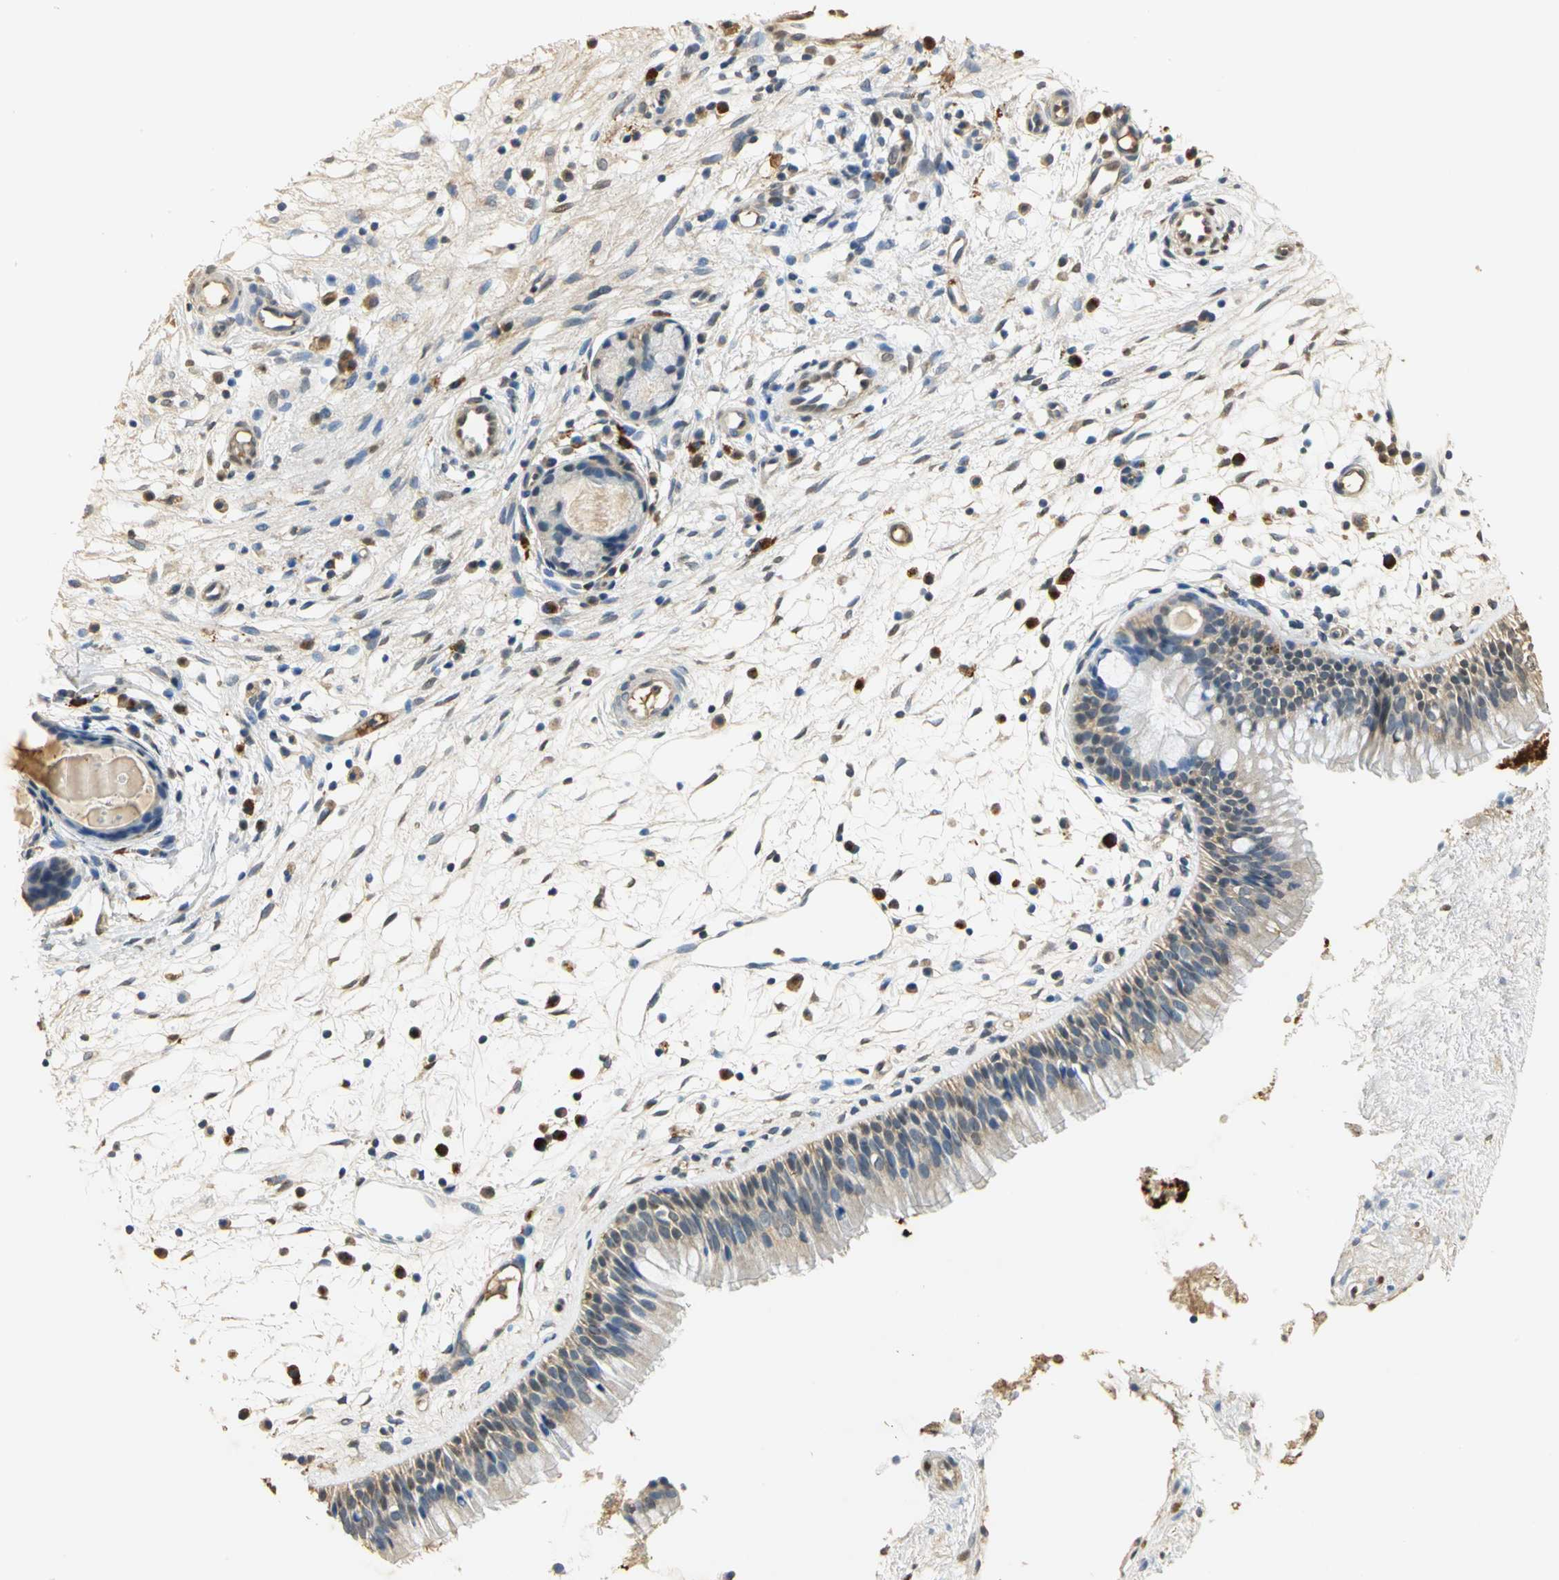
{"staining": {"intensity": "moderate", "quantity": ">75%", "location": "cytoplasmic/membranous"}, "tissue": "nasopharynx", "cell_type": "Respiratory epithelial cells", "image_type": "normal", "snomed": [{"axis": "morphology", "description": "Normal tissue, NOS"}, {"axis": "topography", "description": "Nasopharynx"}], "caption": "A micrograph of nasopharynx stained for a protein displays moderate cytoplasmic/membranous brown staining in respiratory epithelial cells. The staining was performed using DAB (3,3'-diaminobenzidine) to visualize the protein expression in brown, while the nuclei were stained in blue with hematoxylin (Magnification: 20x).", "gene": "GAPDH", "patient": {"sex": "male", "age": 21}}